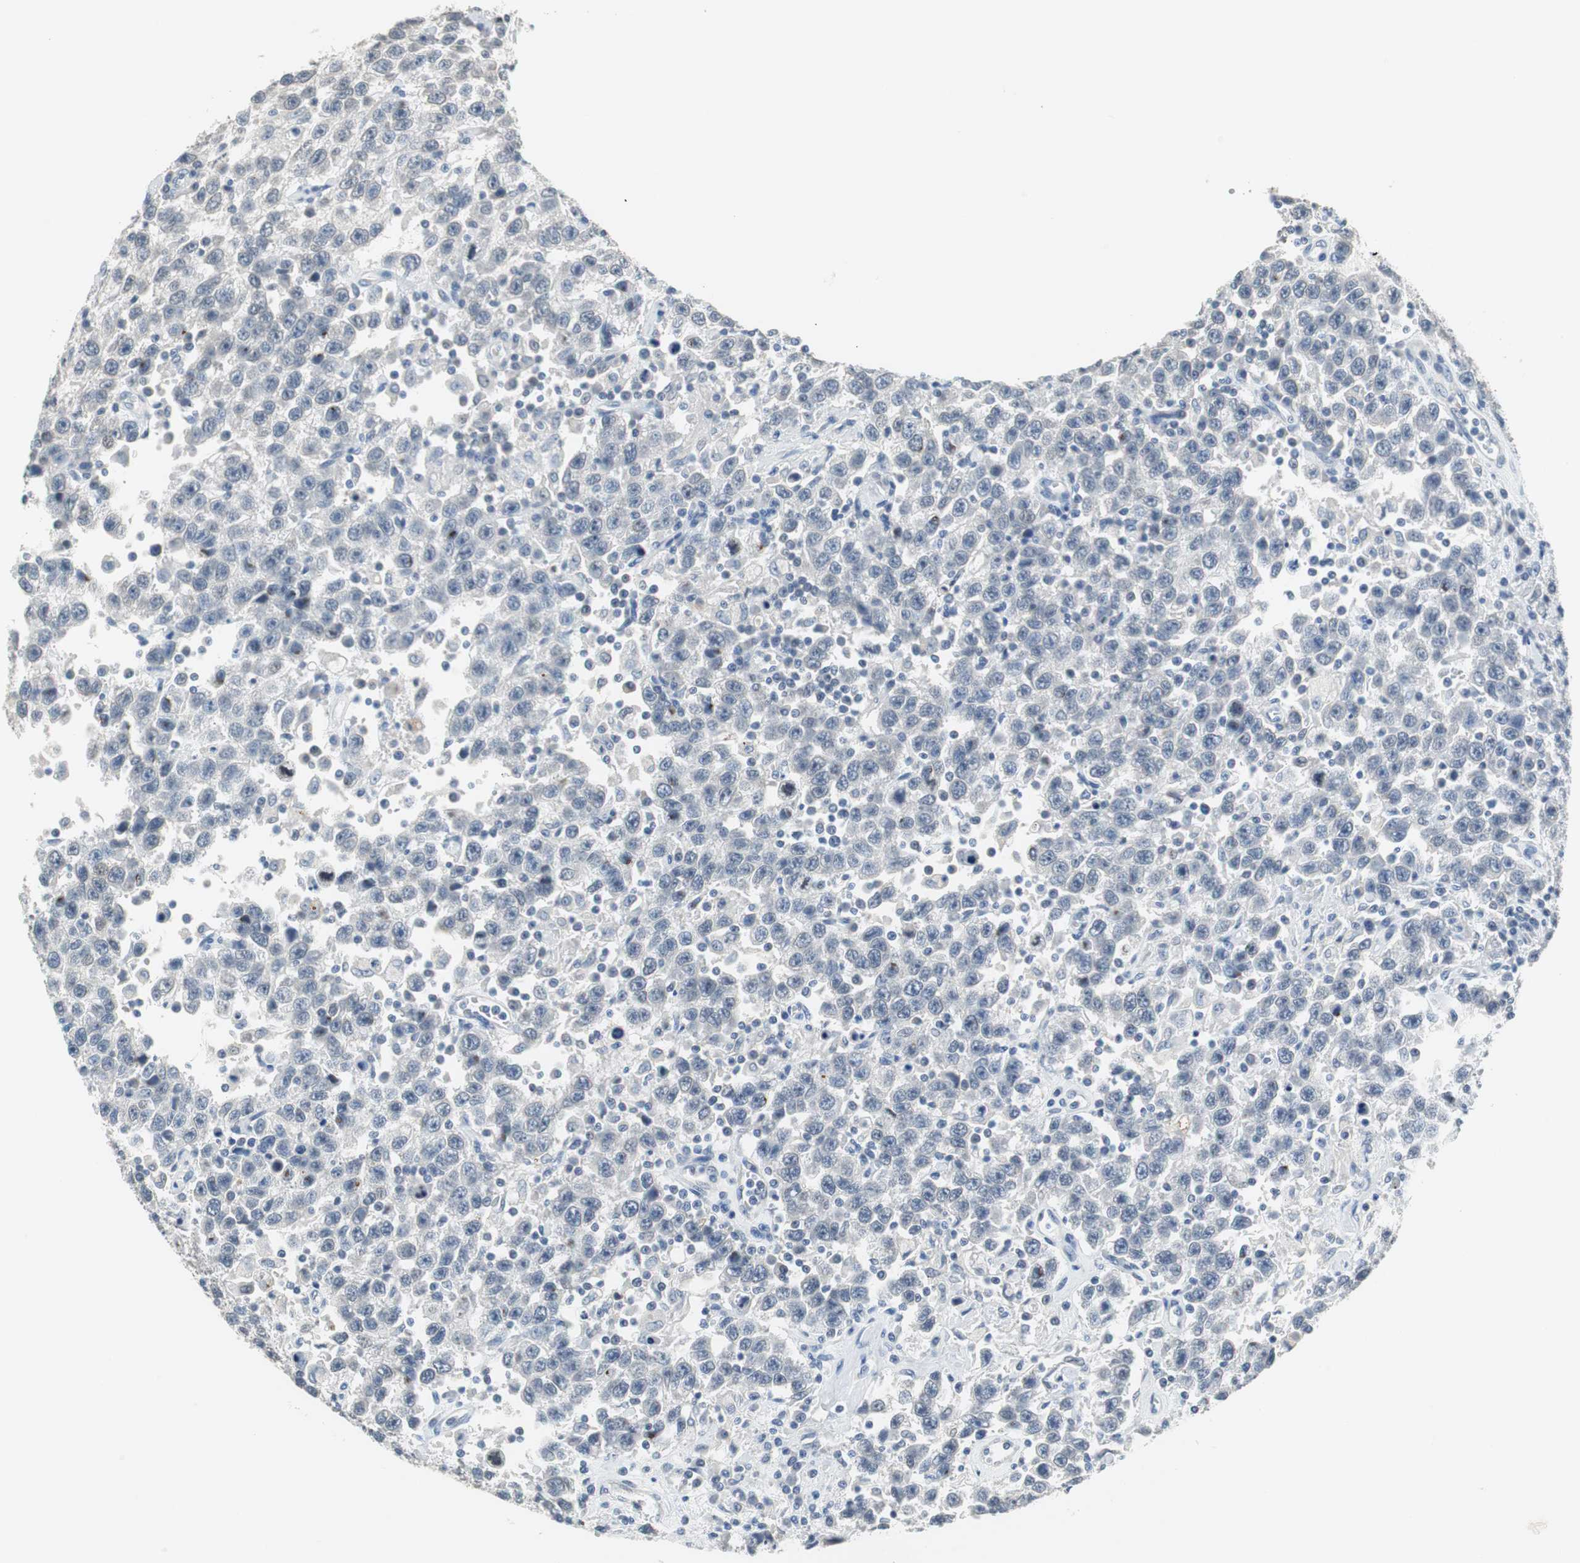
{"staining": {"intensity": "negative", "quantity": "none", "location": "none"}, "tissue": "testis cancer", "cell_type": "Tumor cells", "image_type": "cancer", "snomed": [{"axis": "morphology", "description": "Seminoma, NOS"}, {"axis": "topography", "description": "Testis"}], "caption": "Testis cancer was stained to show a protein in brown. There is no significant staining in tumor cells.", "gene": "MUC7", "patient": {"sex": "male", "age": 41}}